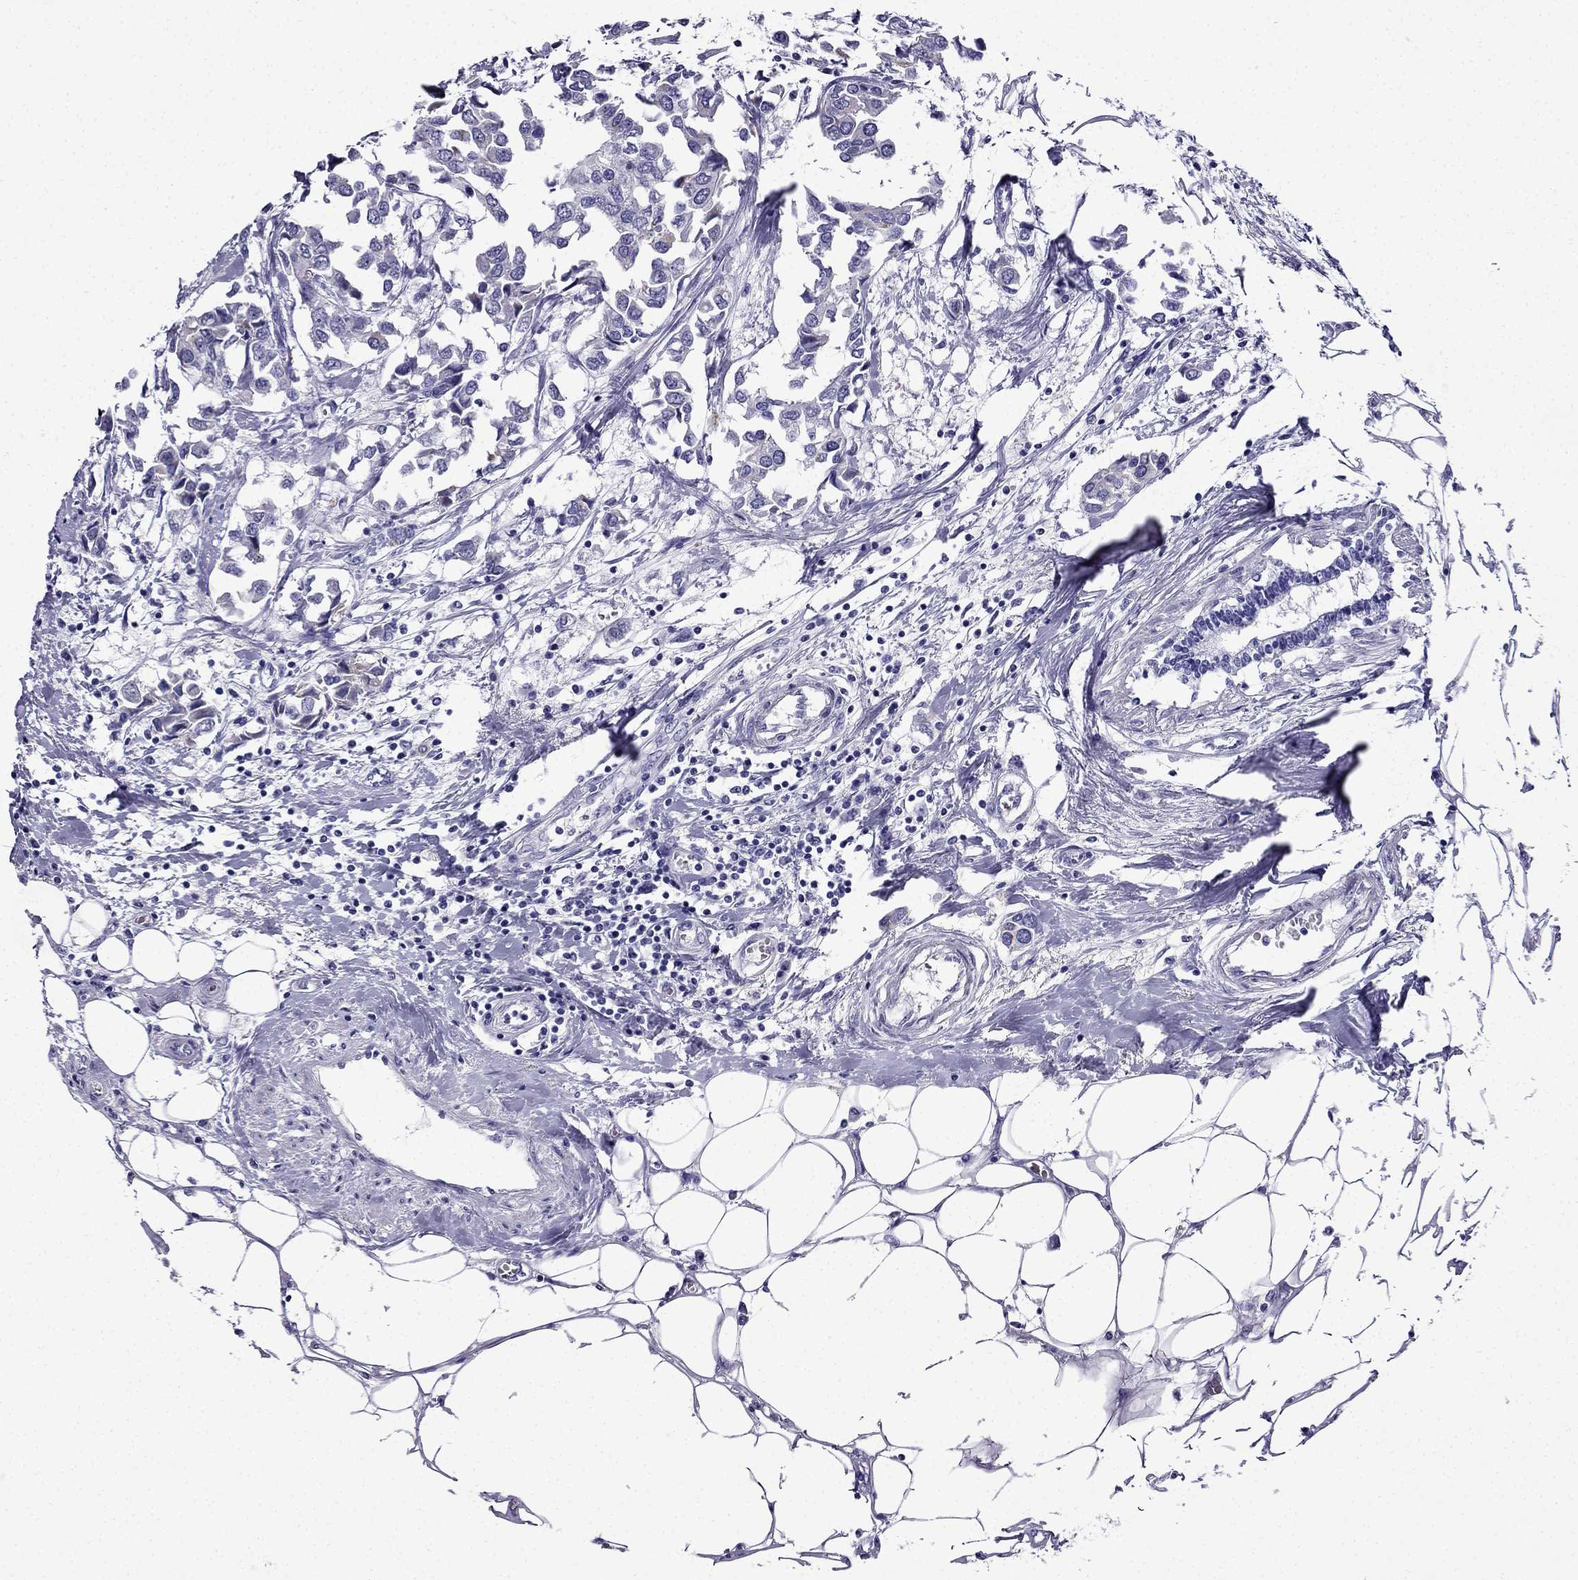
{"staining": {"intensity": "negative", "quantity": "none", "location": "none"}, "tissue": "breast cancer", "cell_type": "Tumor cells", "image_type": "cancer", "snomed": [{"axis": "morphology", "description": "Duct carcinoma"}, {"axis": "topography", "description": "Breast"}], "caption": "This is a histopathology image of IHC staining of breast intraductal carcinoma, which shows no expression in tumor cells.", "gene": "ERC2", "patient": {"sex": "female", "age": 83}}